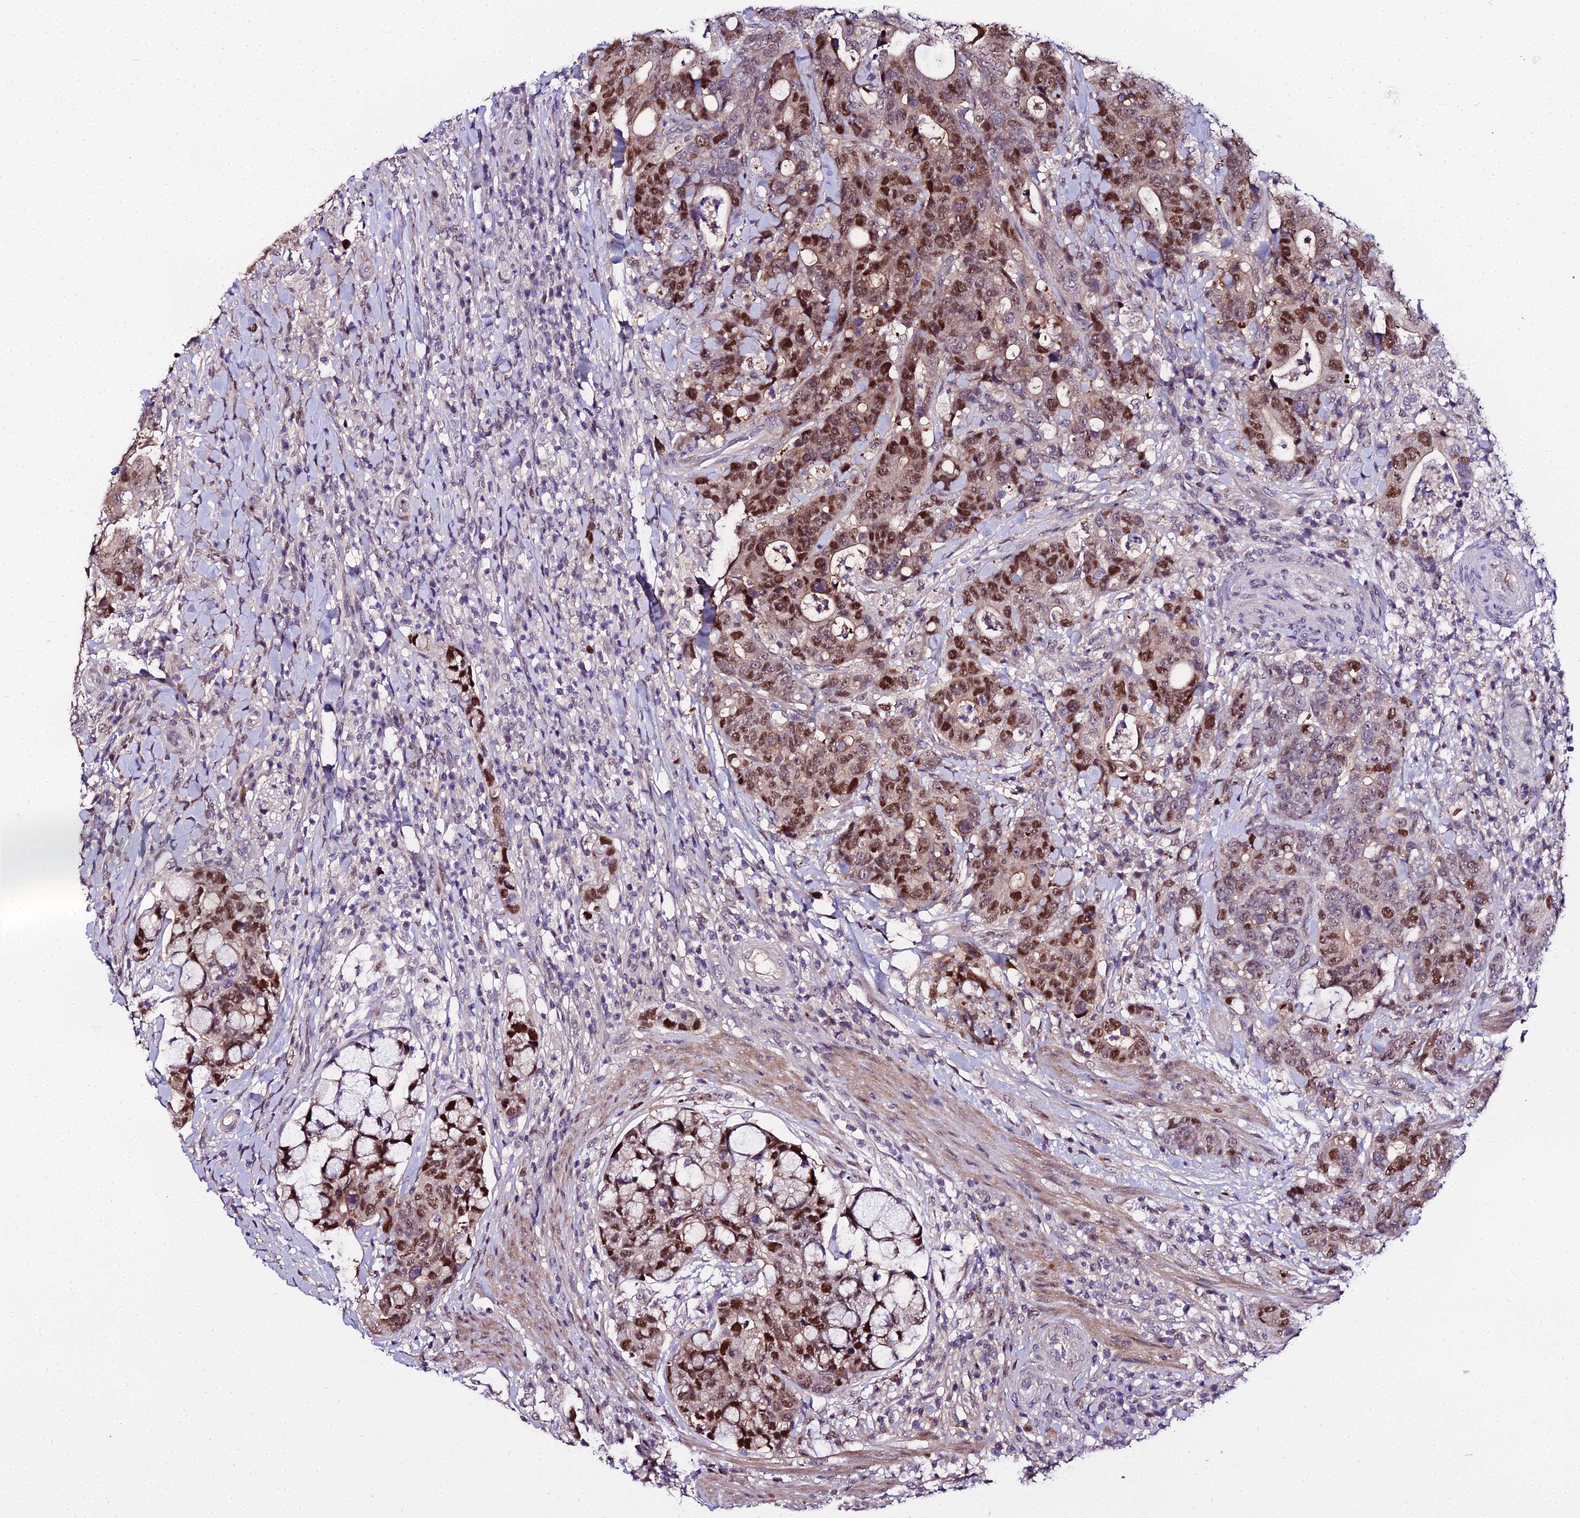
{"staining": {"intensity": "strong", "quantity": "25%-75%", "location": "nuclear"}, "tissue": "colorectal cancer", "cell_type": "Tumor cells", "image_type": "cancer", "snomed": [{"axis": "morphology", "description": "Adenocarcinoma, NOS"}, {"axis": "topography", "description": "Colon"}], "caption": "Human colorectal adenocarcinoma stained with a protein marker demonstrates strong staining in tumor cells.", "gene": "TRIML2", "patient": {"sex": "female", "age": 82}}